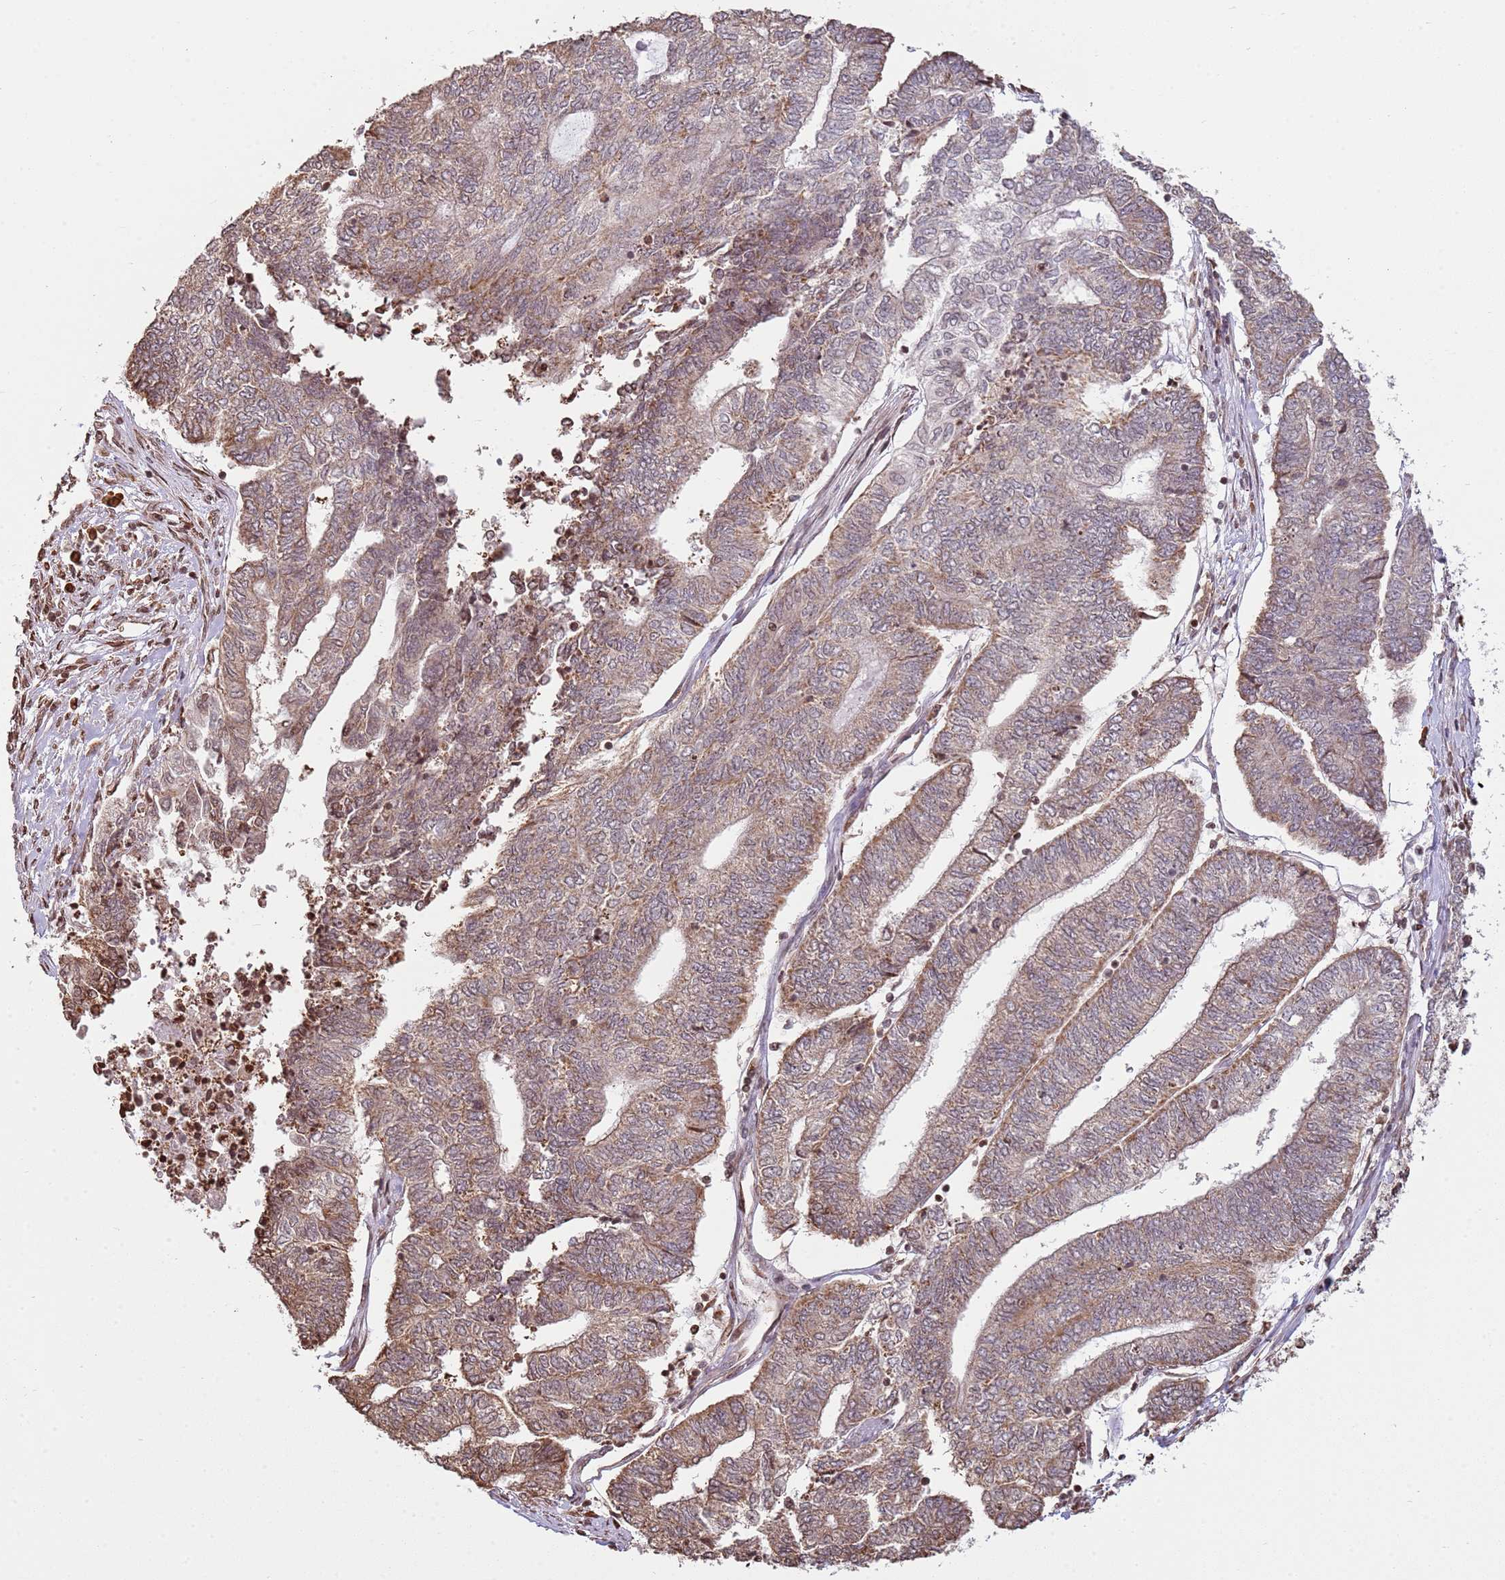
{"staining": {"intensity": "moderate", "quantity": ">75%", "location": "cytoplasmic/membranous"}, "tissue": "endometrial cancer", "cell_type": "Tumor cells", "image_type": "cancer", "snomed": [{"axis": "morphology", "description": "Adenocarcinoma, NOS"}, {"axis": "topography", "description": "Uterus"}, {"axis": "topography", "description": "Endometrium"}], "caption": "Protein expression analysis of human endometrial cancer (adenocarcinoma) reveals moderate cytoplasmic/membranous expression in approximately >75% of tumor cells. Ihc stains the protein of interest in brown and the nuclei are stained blue.", "gene": "SCAF1", "patient": {"sex": "female", "age": 70}}